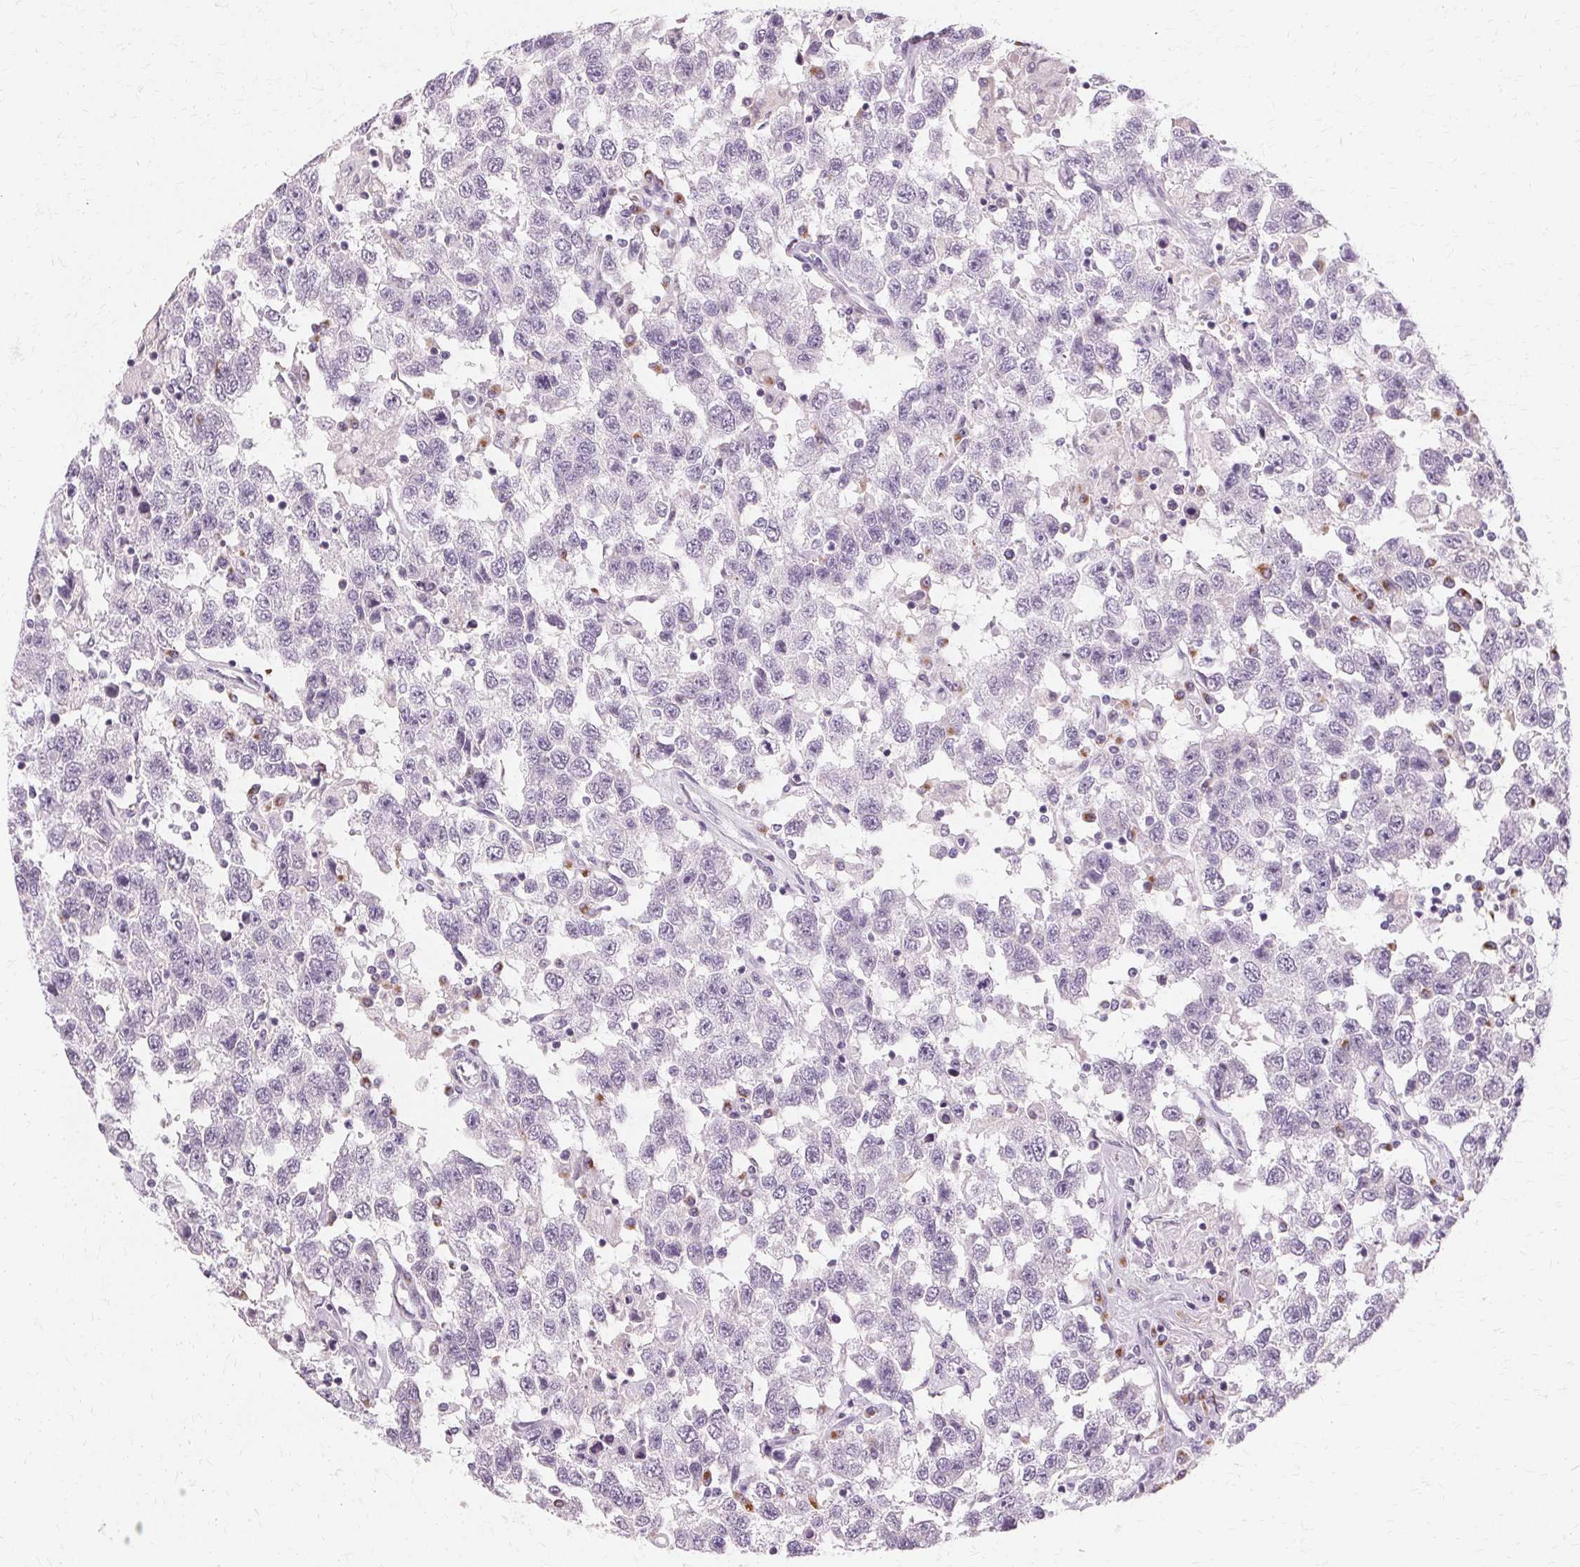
{"staining": {"intensity": "negative", "quantity": "none", "location": "none"}, "tissue": "testis cancer", "cell_type": "Tumor cells", "image_type": "cancer", "snomed": [{"axis": "morphology", "description": "Seminoma, NOS"}, {"axis": "topography", "description": "Testis"}], "caption": "Tumor cells are negative for protein expression in human testis cancer.", "gene": "FCRL3", "patient": {"sex": "male", "age": 41}}